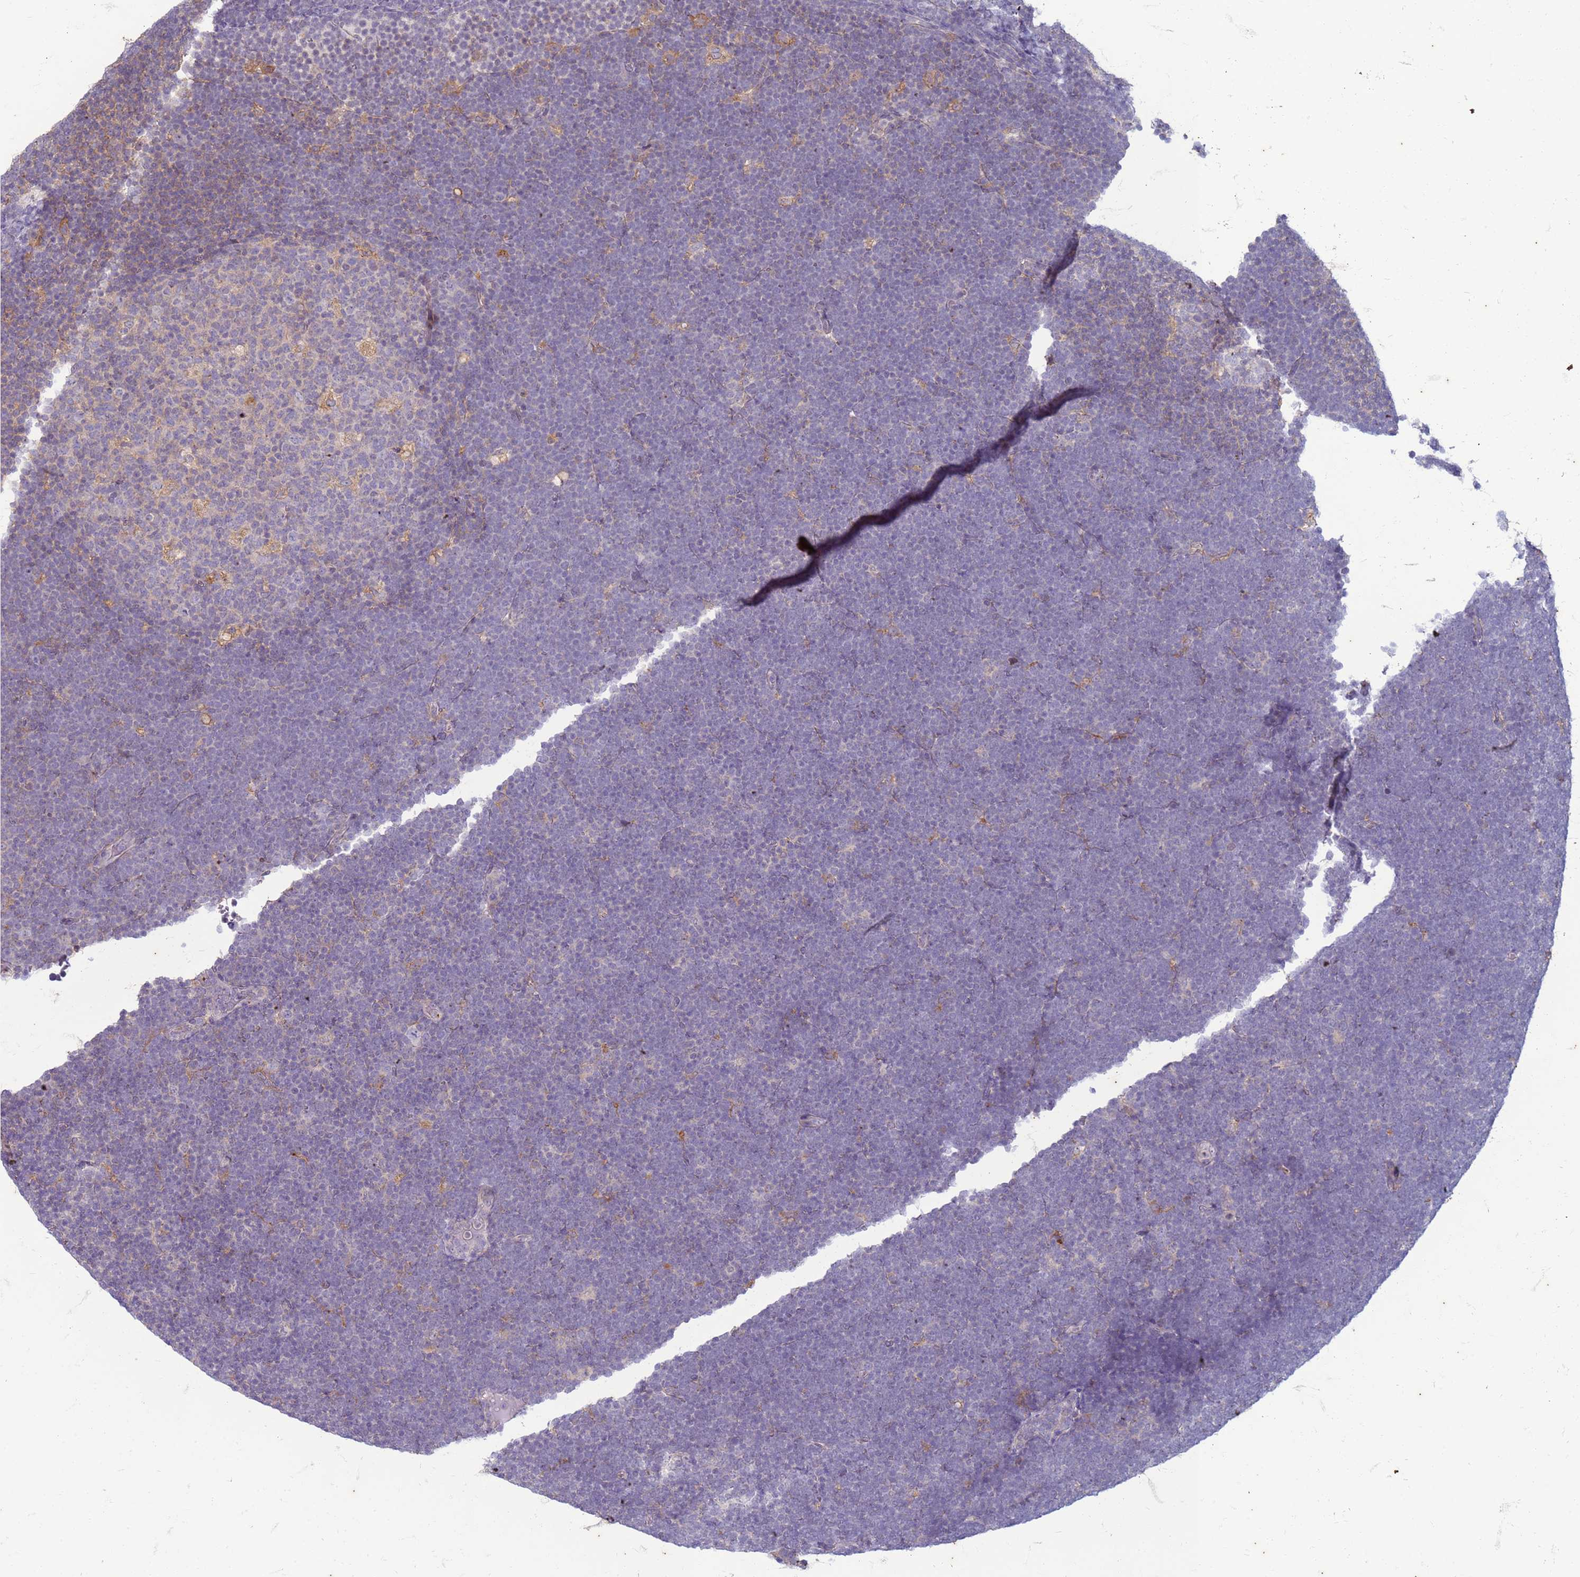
{"staining": {"intensity": "negative", "quantity": "none", "location": "none"}, "tissue": "lymphoma", "cell_type": "Tumor cells", "image_type": "cancer", "snomed": [{"axis": "morphology", "description": "Malignant lymphoma, non-Hodgkin's type, High grade"}, {"axis": "topography", "description": "Lymph node"}], "caption": "Tumor cells are negative for brown protein staining in lymphoma. (DAB immunohistochemistry (IHC) with hematoxylin counter stain).", "gene": "SLC15A3", "patient": {"sex": "male", "age": 13}}